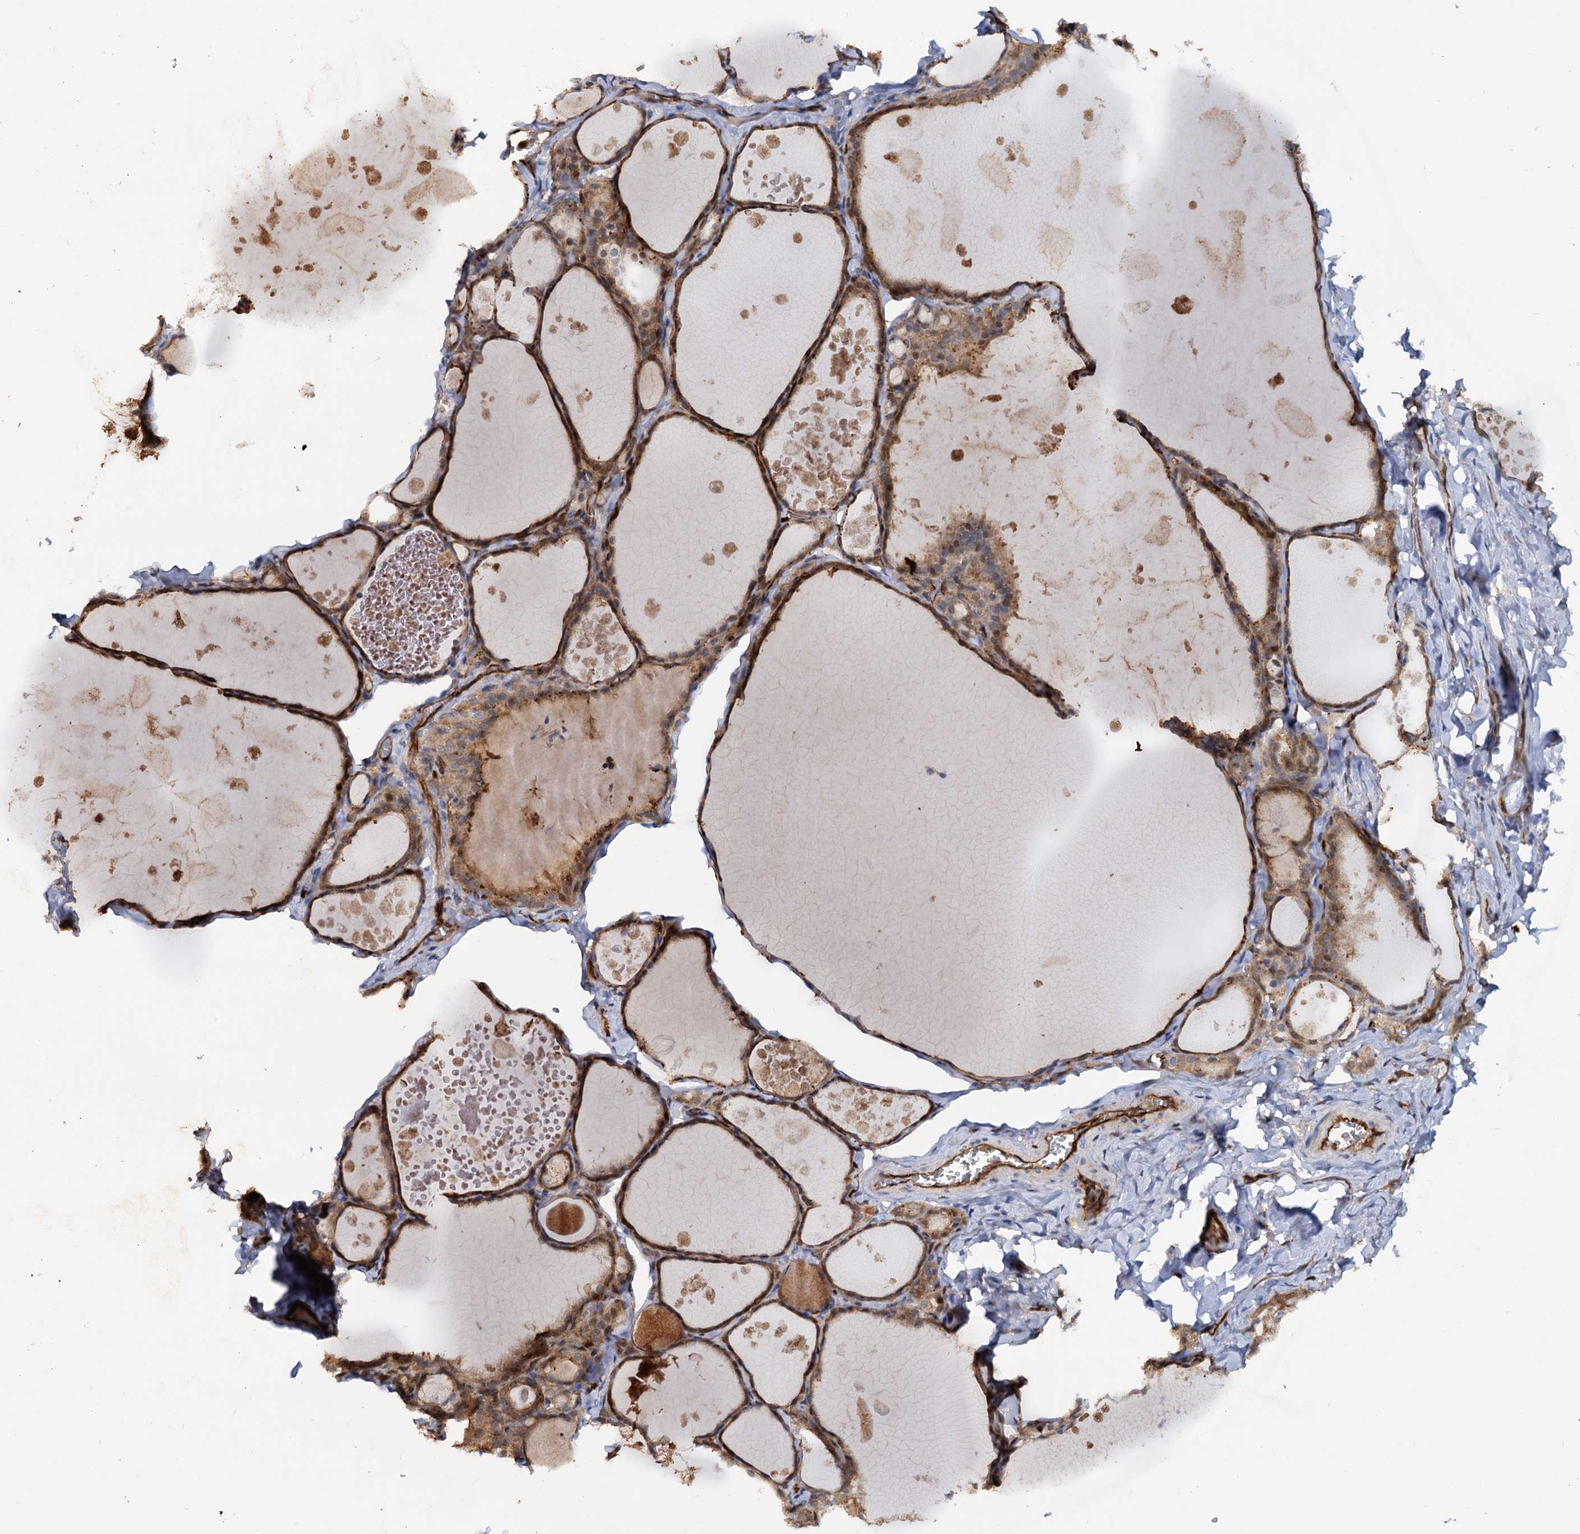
{"staining": {"intensity": "moderate", "quantity": ">75%", "location": "cytoplasmic/membranous,nuclear"}, "tissue": "thyroid gland", "cell_type": "Glandular cells", "image_type": "normal", "snomed": [{"axis": "morphology", "description": "Normal tissue, NOS"}, {"axis": "topography", "description": "Thyroid gland"}], "caption": "Moderate cytoplasmic/membranous,nuclear staining is appreciated in approximately >75% of glandular cells in unremarkable thyroid gland.", "gene": "IL17RD", "patient": {"sex": "male", "age": 56}}